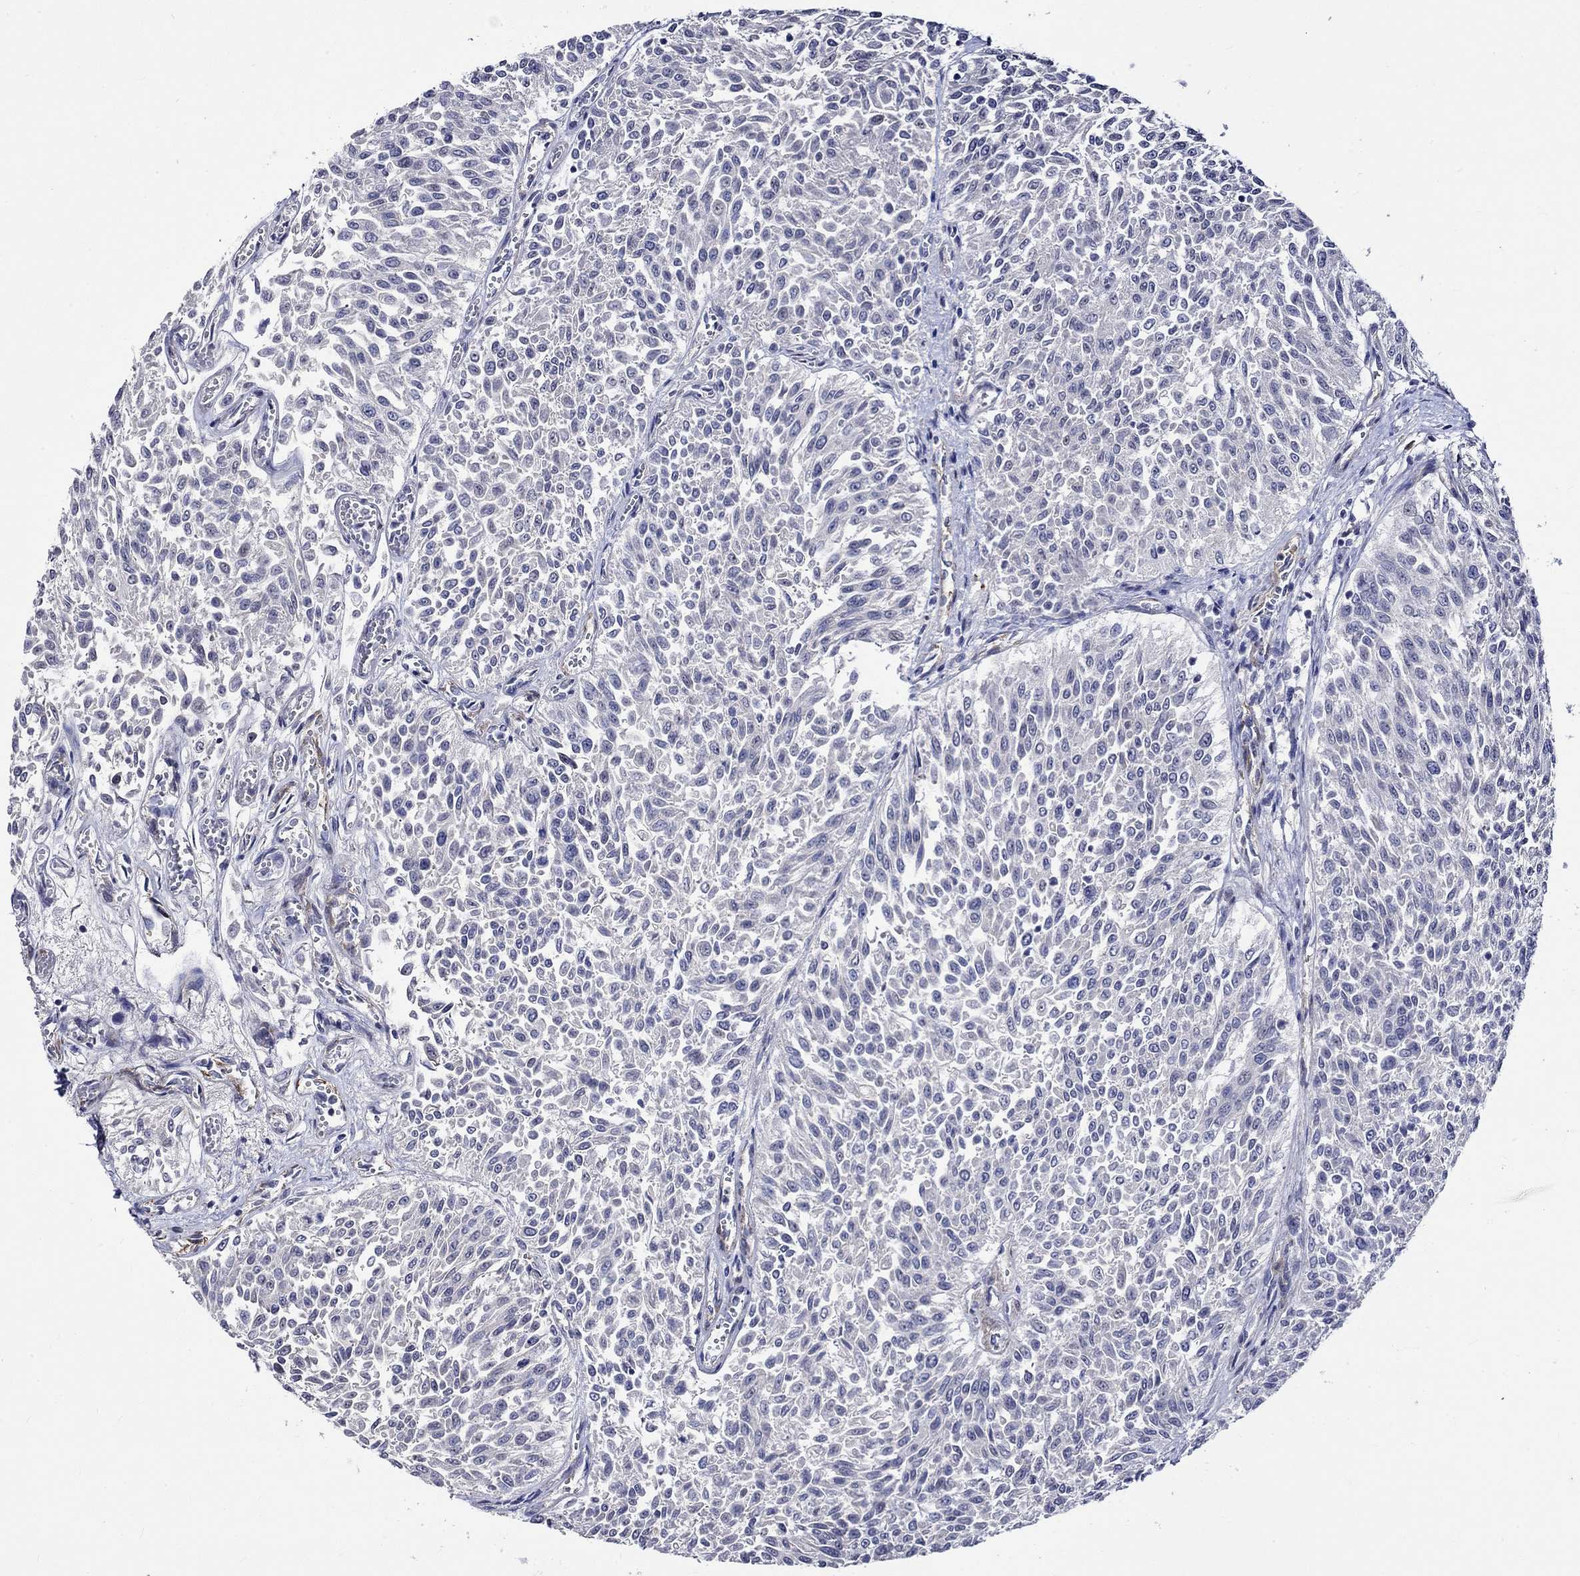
{"staining": {"intensity": "negative", "quantity": "none", "location": "none"}, "tissue": "urothelial cancer", "cell_type": "Tumor cells", "image_type": "cancer", "snomed": [{"axis": "morphology", "description": "Urothelial carcinoma, Low grade"}, {"axis": "topography", "description": "Urinary bladder"}], "caption": "DAB (3,3'-diaminobenzidine) immunohistochemical staining of urothelial carcinoma (low-grade) displays no significant expression in tumor cells. (Brightfield microscopy of DAB IHC at high magnification).", "gene": "CRYAB", "patient": {"sex": "male", "age": 78}}